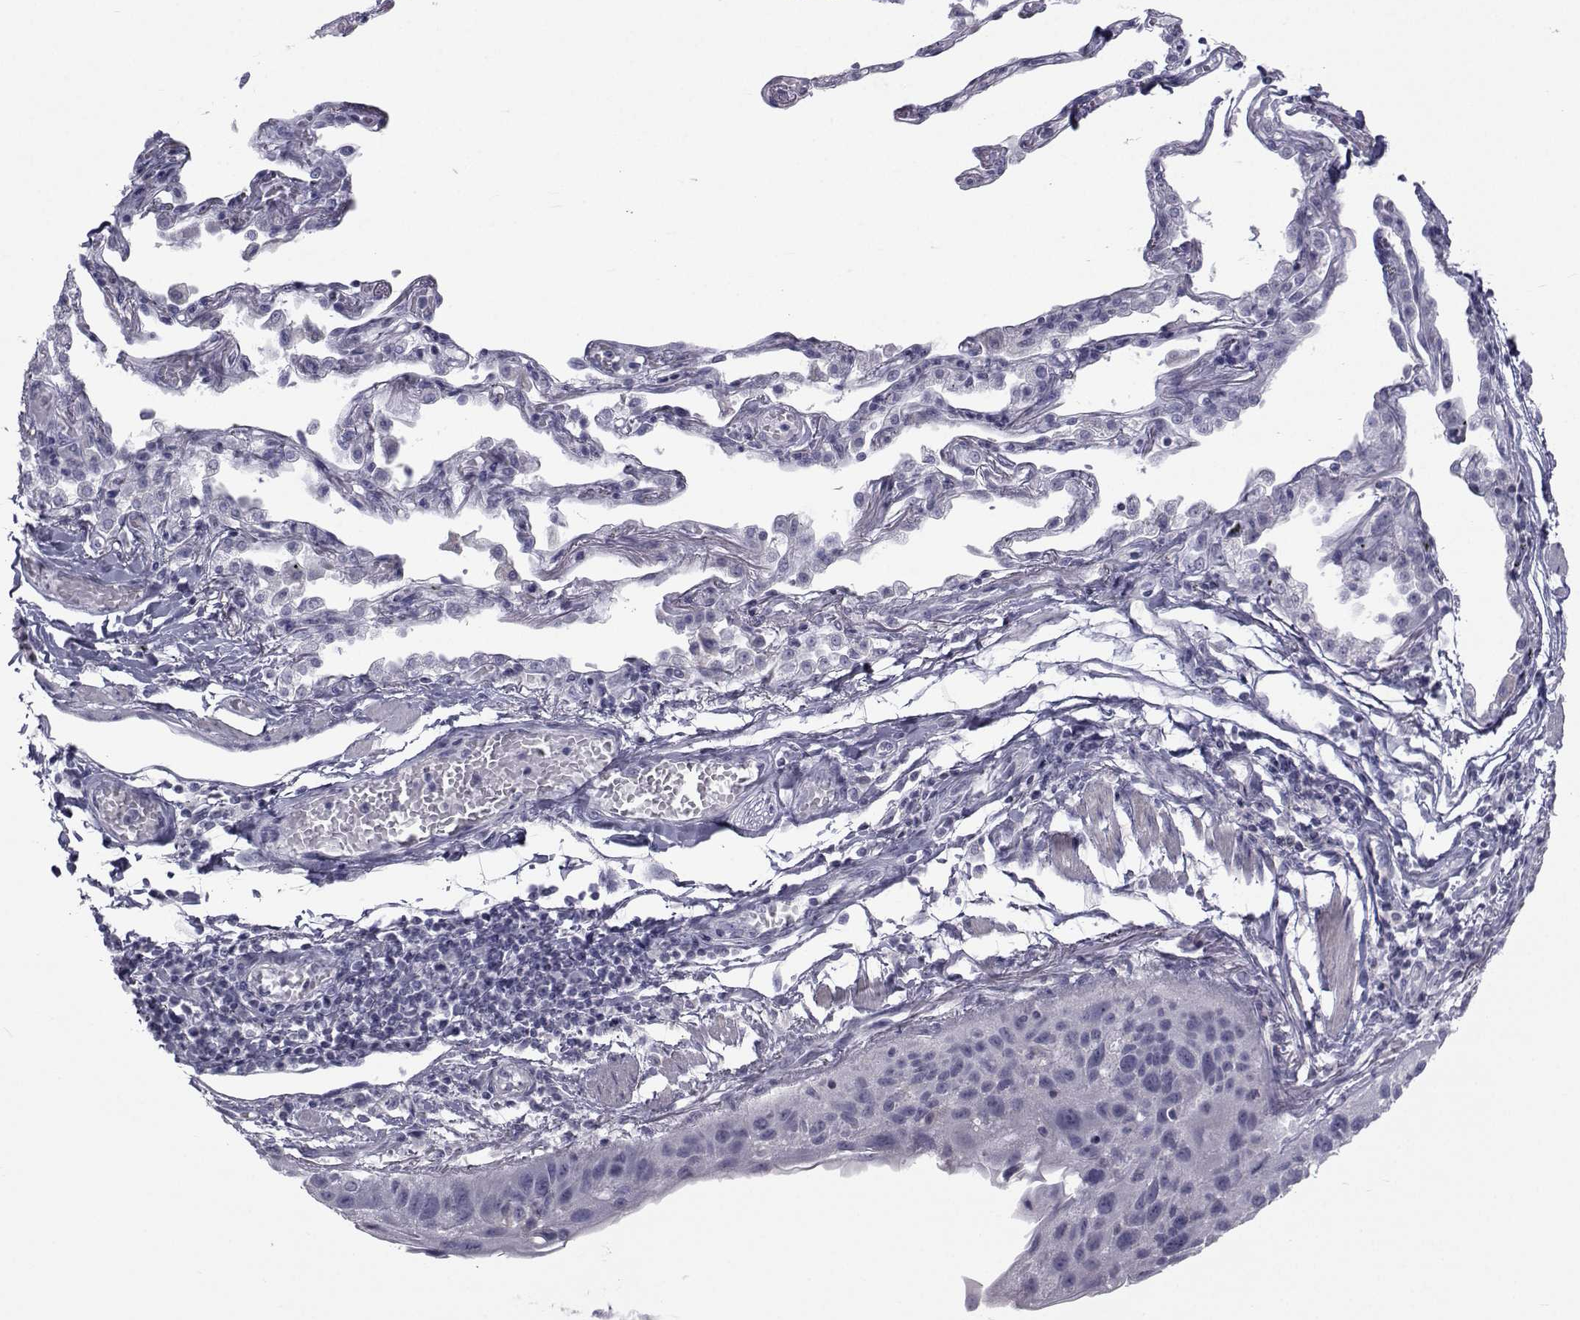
{"staining": {"intensity": "negative", "quantity": "none", "location": "none"}, "tissue": "lung cancer", "cell_type": "Tumor cells", "image_type": "cancer", "snomed": [{"axis": "morphology", "description": "Squamous cell carcinoma, NOS"}, {"axis": "topography", "description": "Lung"}], "caption": "Tumor cells show no significant positivity in lung squamous cell carcinoma.", "gene": "FDXR", "patient": {"sex": "male", "age": 73}}